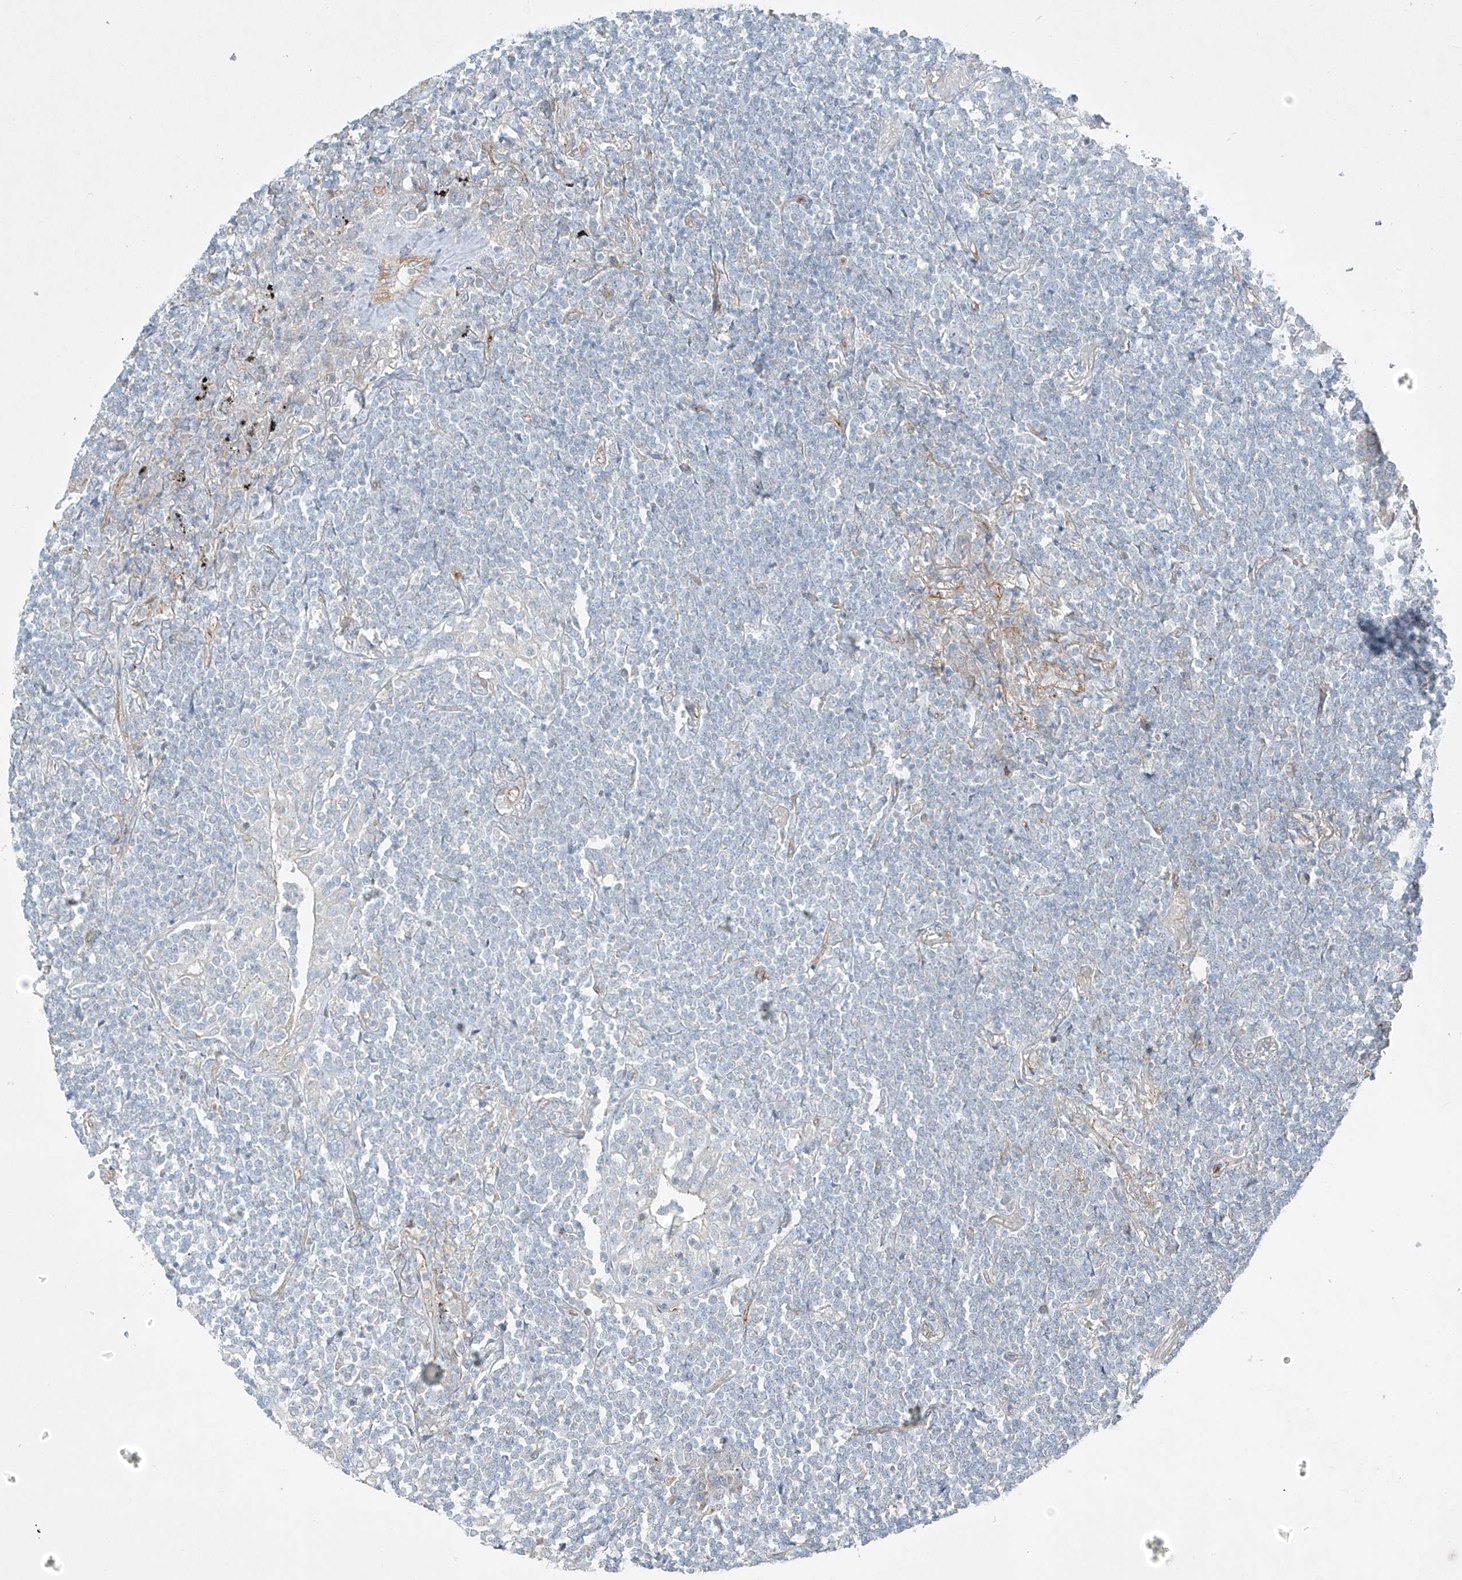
{"staining": {"intensity": "negative", "quantity": "none", "location": "none"}, "tissue": "lymphoma", "cell_type": "Tumor cells", "image_type": "cancer", "snomed": [{"axis": "morphology", "description": "Malignant lymphoma, non-Hodgkin's type, Low grade"}, {"axis": "topography", "description": "Lung"}], "caption": "High power microscopy micrograph of an IHC image of low-grade malignant lymphoma, non-Hodgkin's type, revealing no significant staining in tumor cells. The staining was performed using DAB to visualize the protein expression in brown, while the nuclei were stained in blue with hematoxylin (Magnification: 20x).", "gene": "VAMP5", "patient": {"sex": "female", "age": 71}}